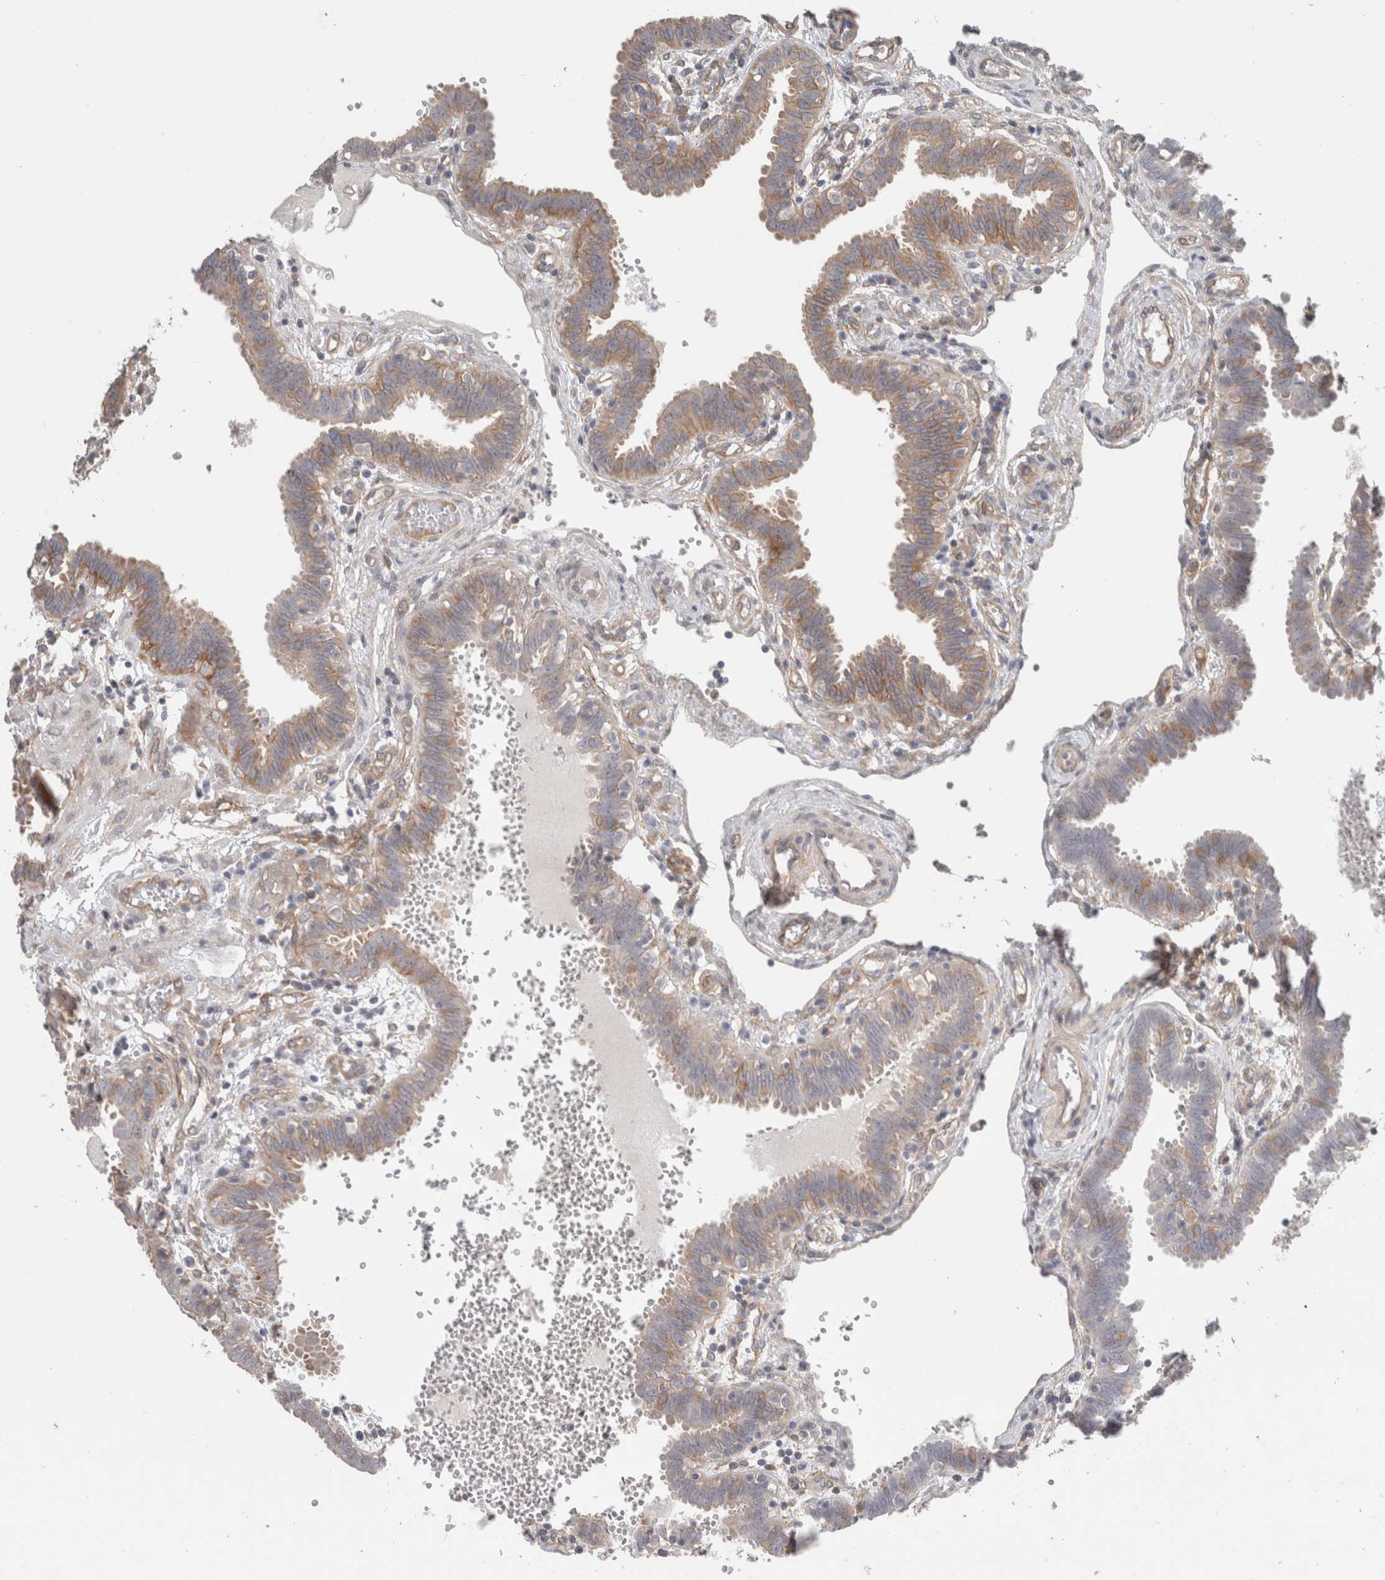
{"staining": {"intensity": "weak", "quantity": "25%-75%", "location": "cytoplasmic/membranous"}, "tissue": "fallopian tube", "cell_type": "Glandular cells", "image_type": "normal", "snomed": [{"axis": "morphology", "description": "Normal tissue, NOS"}, {"axis": "topography", "description": "Fallopian tube"}, {"axis": "topography", "description": "Placenta"}], "caption": "Protein analysis of benign fallopian tube displays weak cytoplasmic/membranous positivity in about 25%-75% of glandular cells.", "gene": "RASAL2", "patient": {"sex": "female", "age": 32}}